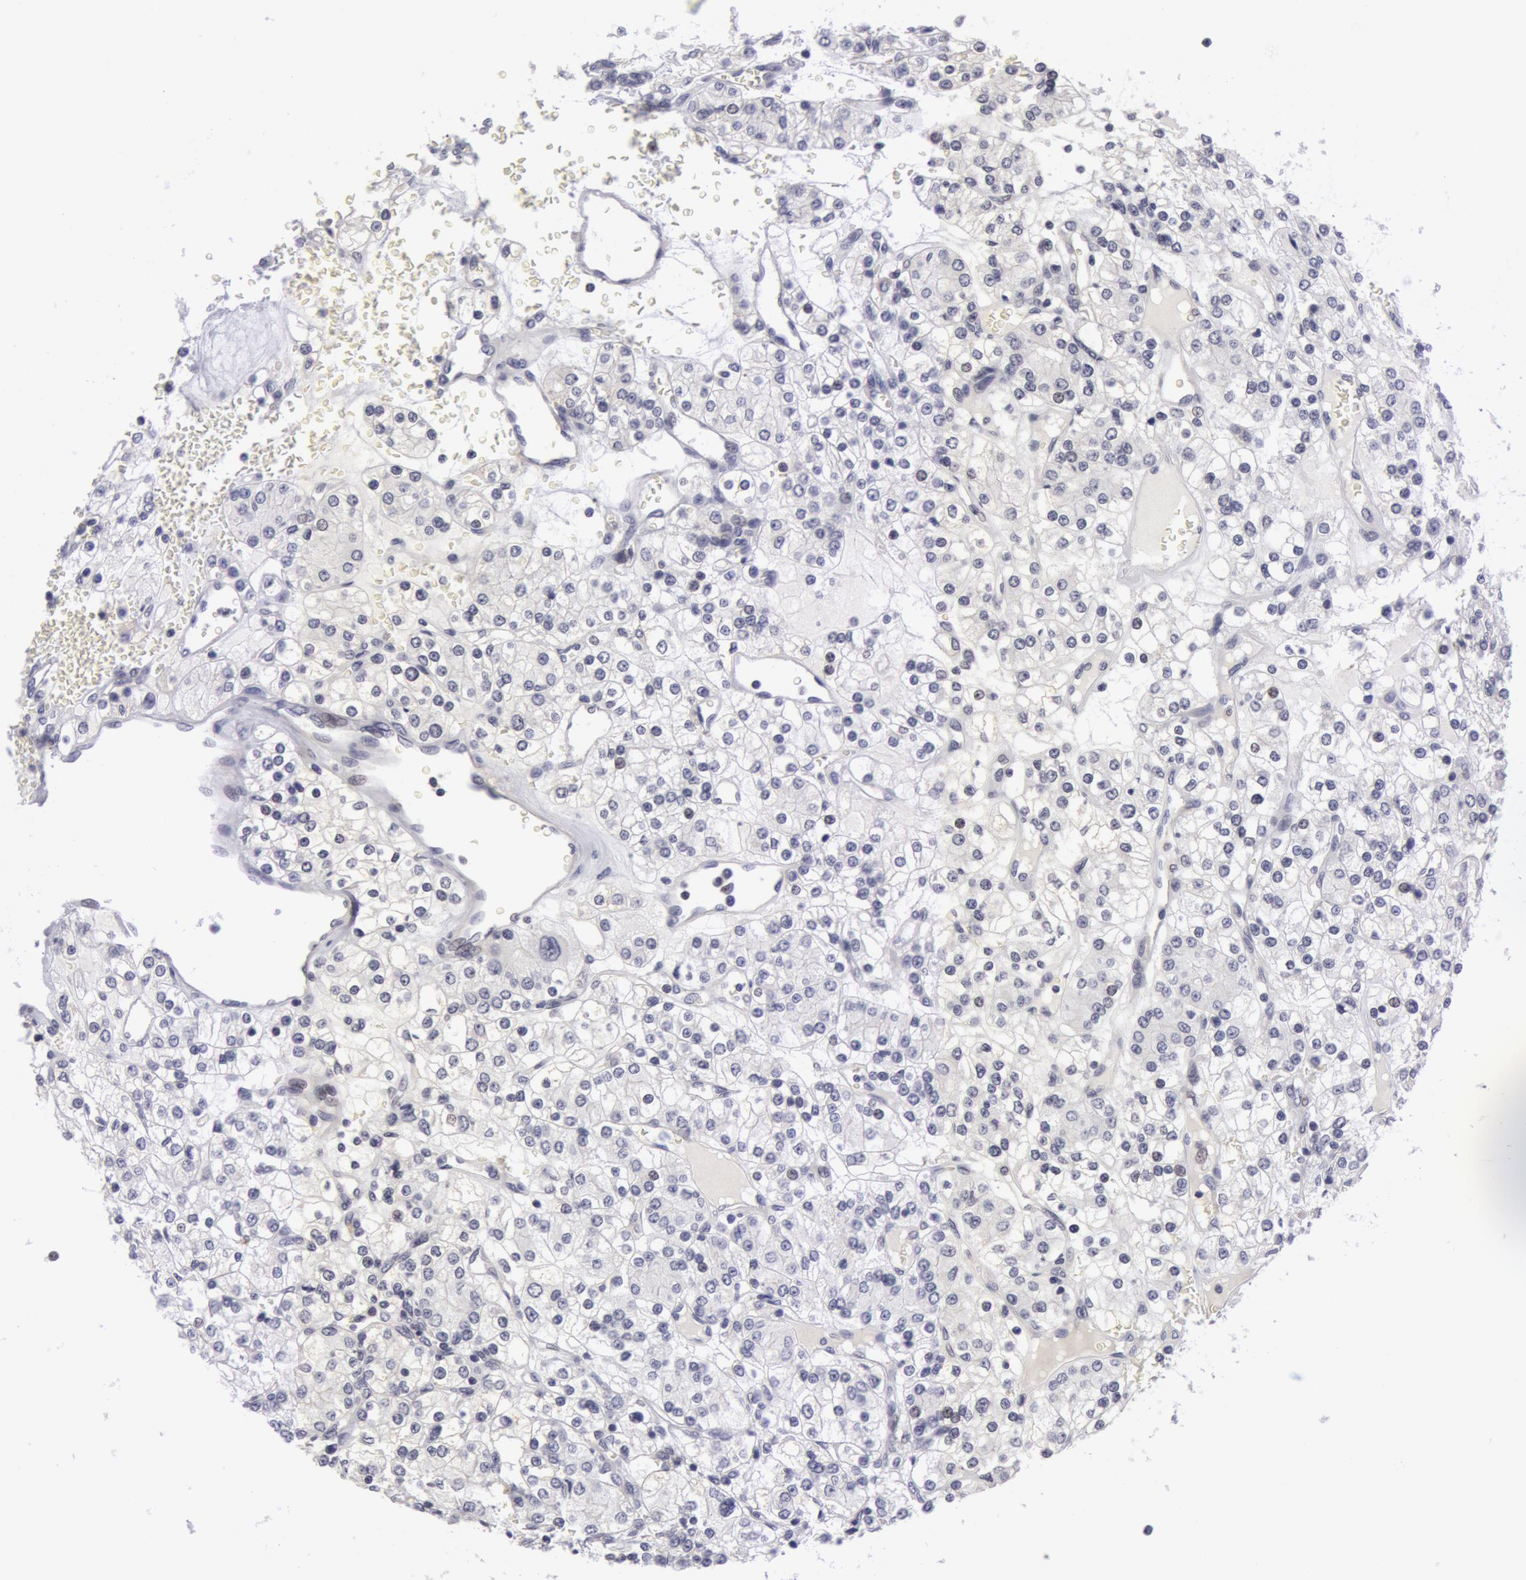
{"staining": {"intensity": "negative", "quantity": "none", "location": "none"}, "tissue": "renal cancer", "cell_type": "Tumor cells", "image_type": "cancer", "snomed": [{"axis": "morphology", "description": "Adenocarcinoma, NOS"}, {"axis": "topography", "description": "Kidney"}], "caption": "A high-resolution image shows immunohistochemistry staining of adenocarcinoma (renal), which demonstrates no significant positivity in tumor cells.", "gene": "NLGN4X", "patient": {"sex": "female", "age": 62}}